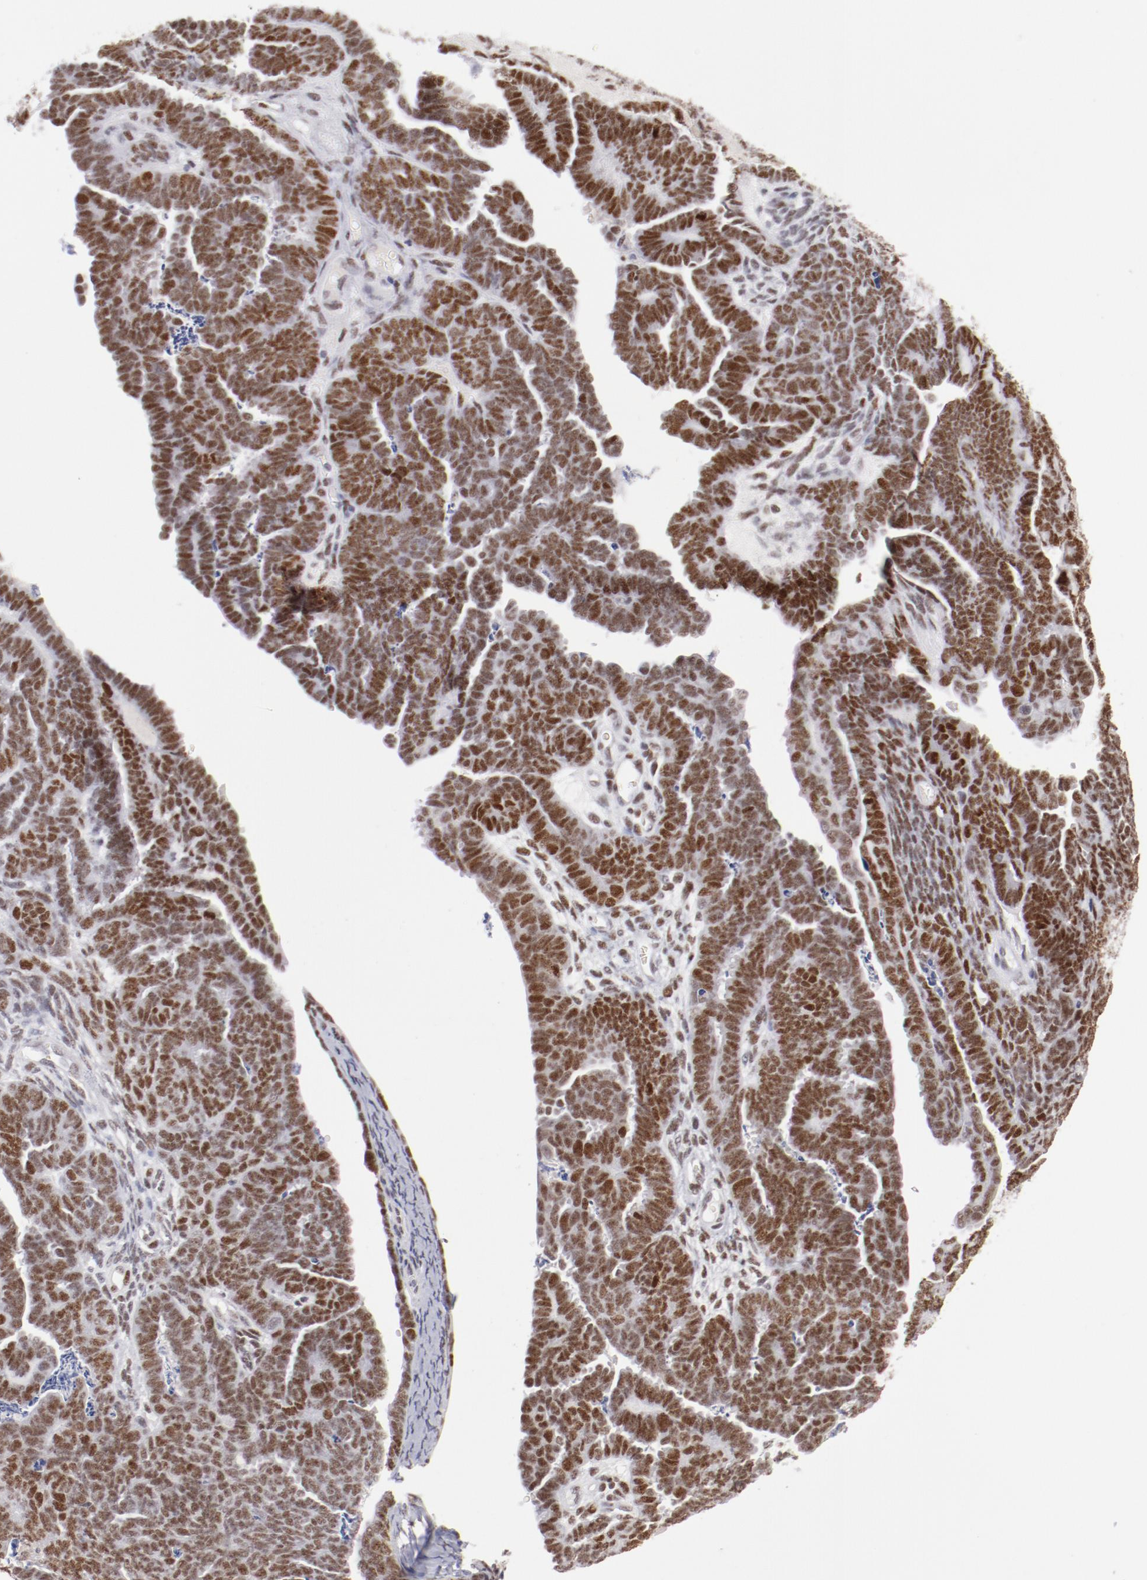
{"staining": {"intensity": "moderate", "quantity": ">75%", "location": "nuclear"}, "tissue": "endometrial cancer", "cell_type": "Tumor cells", "image_type": "cancer", "snomed": [{"axis": "morphology", "description": "Neoplasm, malignant, NOS"}, {"axis": "topography", "description": "Endometrium"}], "caption": "Endometrial malignant neoplasm stained for a protein (brown) exhibits moderate nuclear positive expression in approximately >75% of tumor cells.", "gene": "TFAP4", "patient": {"sex": "female", "age": 74}}